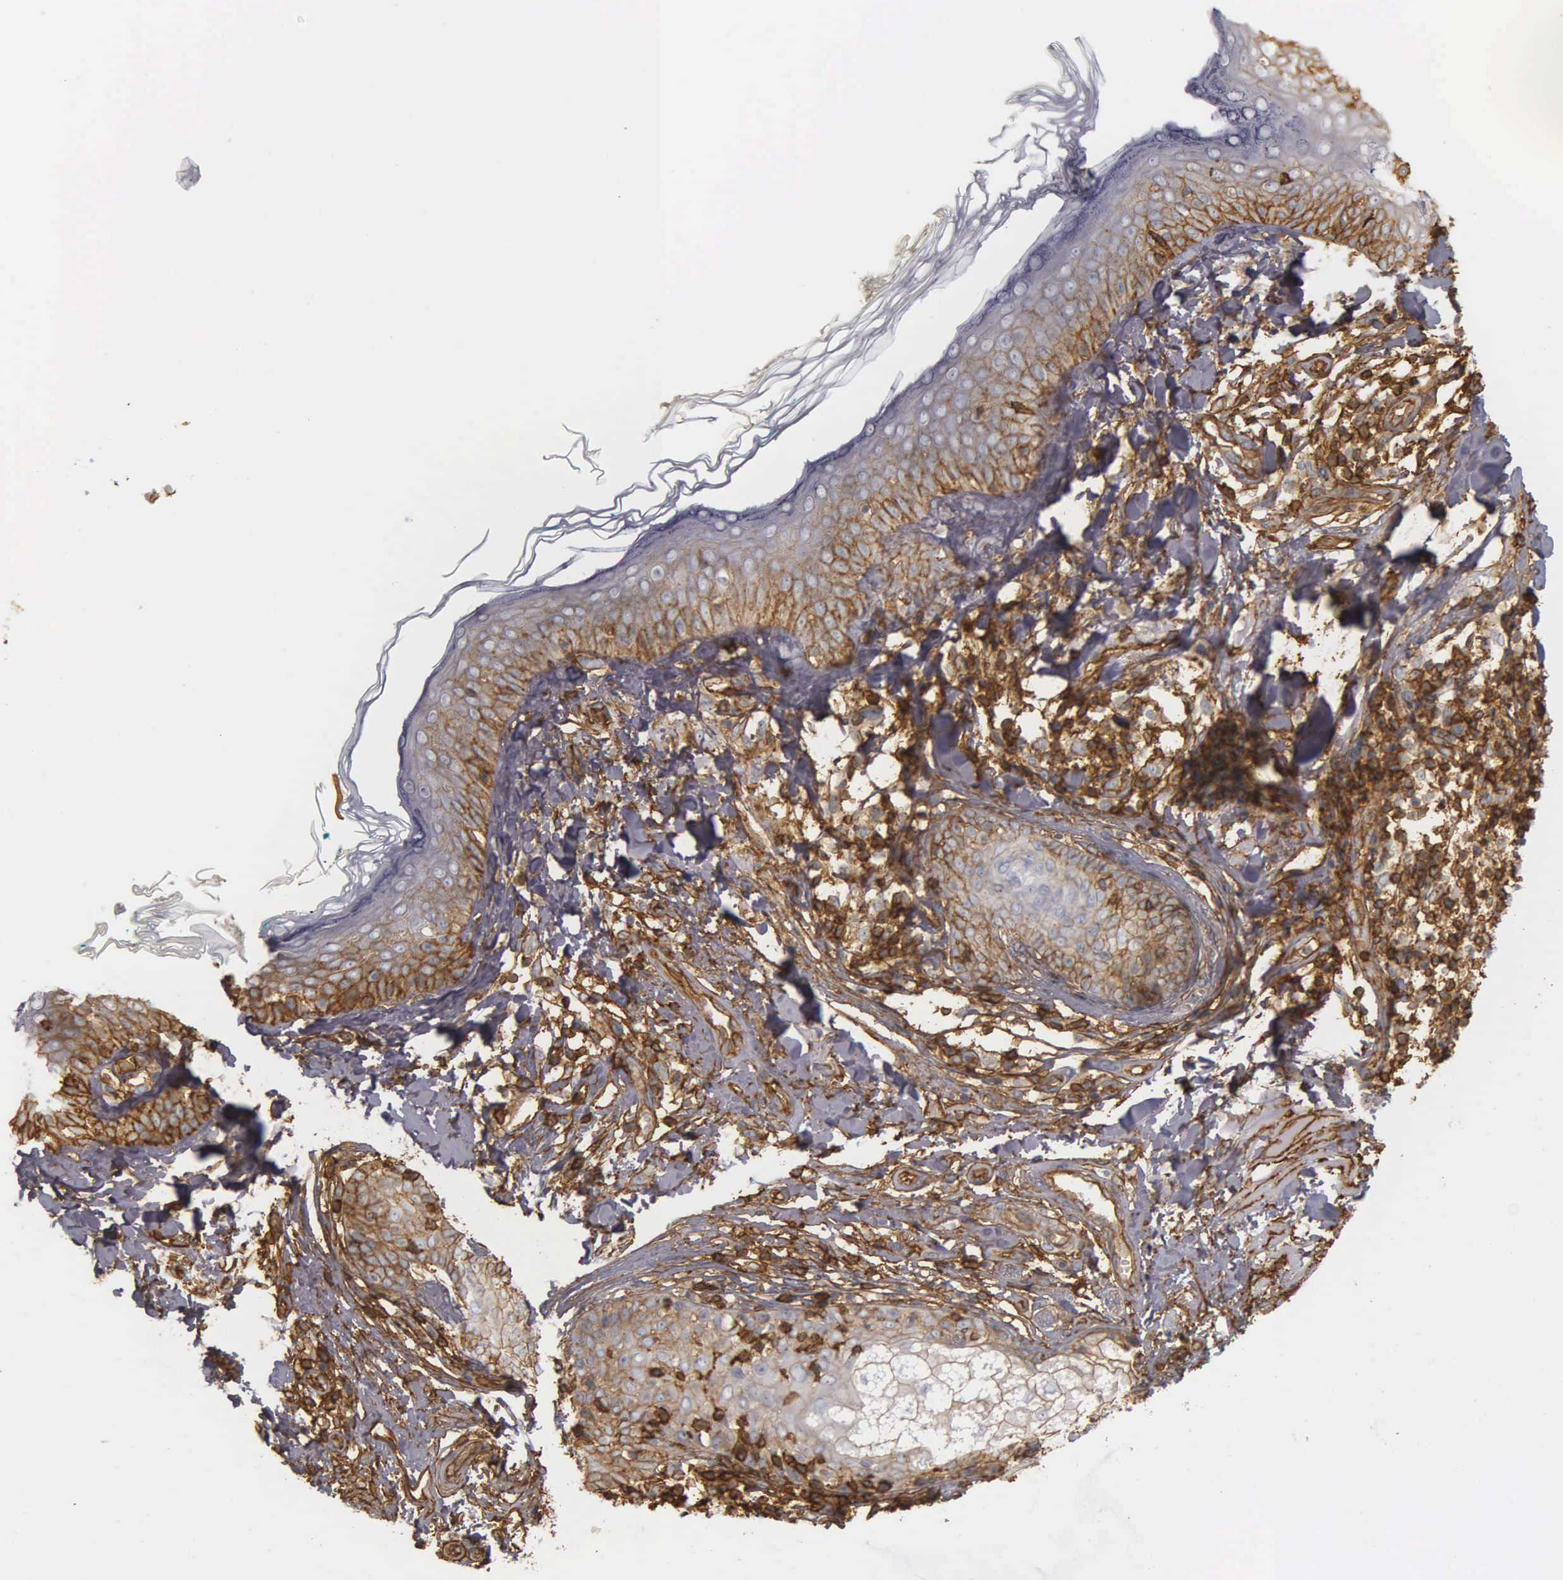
{"staining": {"intensity": "moderate", "quantity": "25%-75%", "location": "cytoplasmic/membranous"}, "tissue": "skin", "cell_type": "Fibroblasts", "image_type": "normal", "snomed": [{"axis": "morphology", "description": "Normal tissue, NOS"}, {"axis": "topography", "description": "Skin"}], "caption": "Immunohistochemical staining of normal skin displays moderate cytoplasmic/membranous protein expression in approximately 25%-75% of fibroblasts.", "gene": "CD99", "patient": {"sex": "male", "age": 86}}